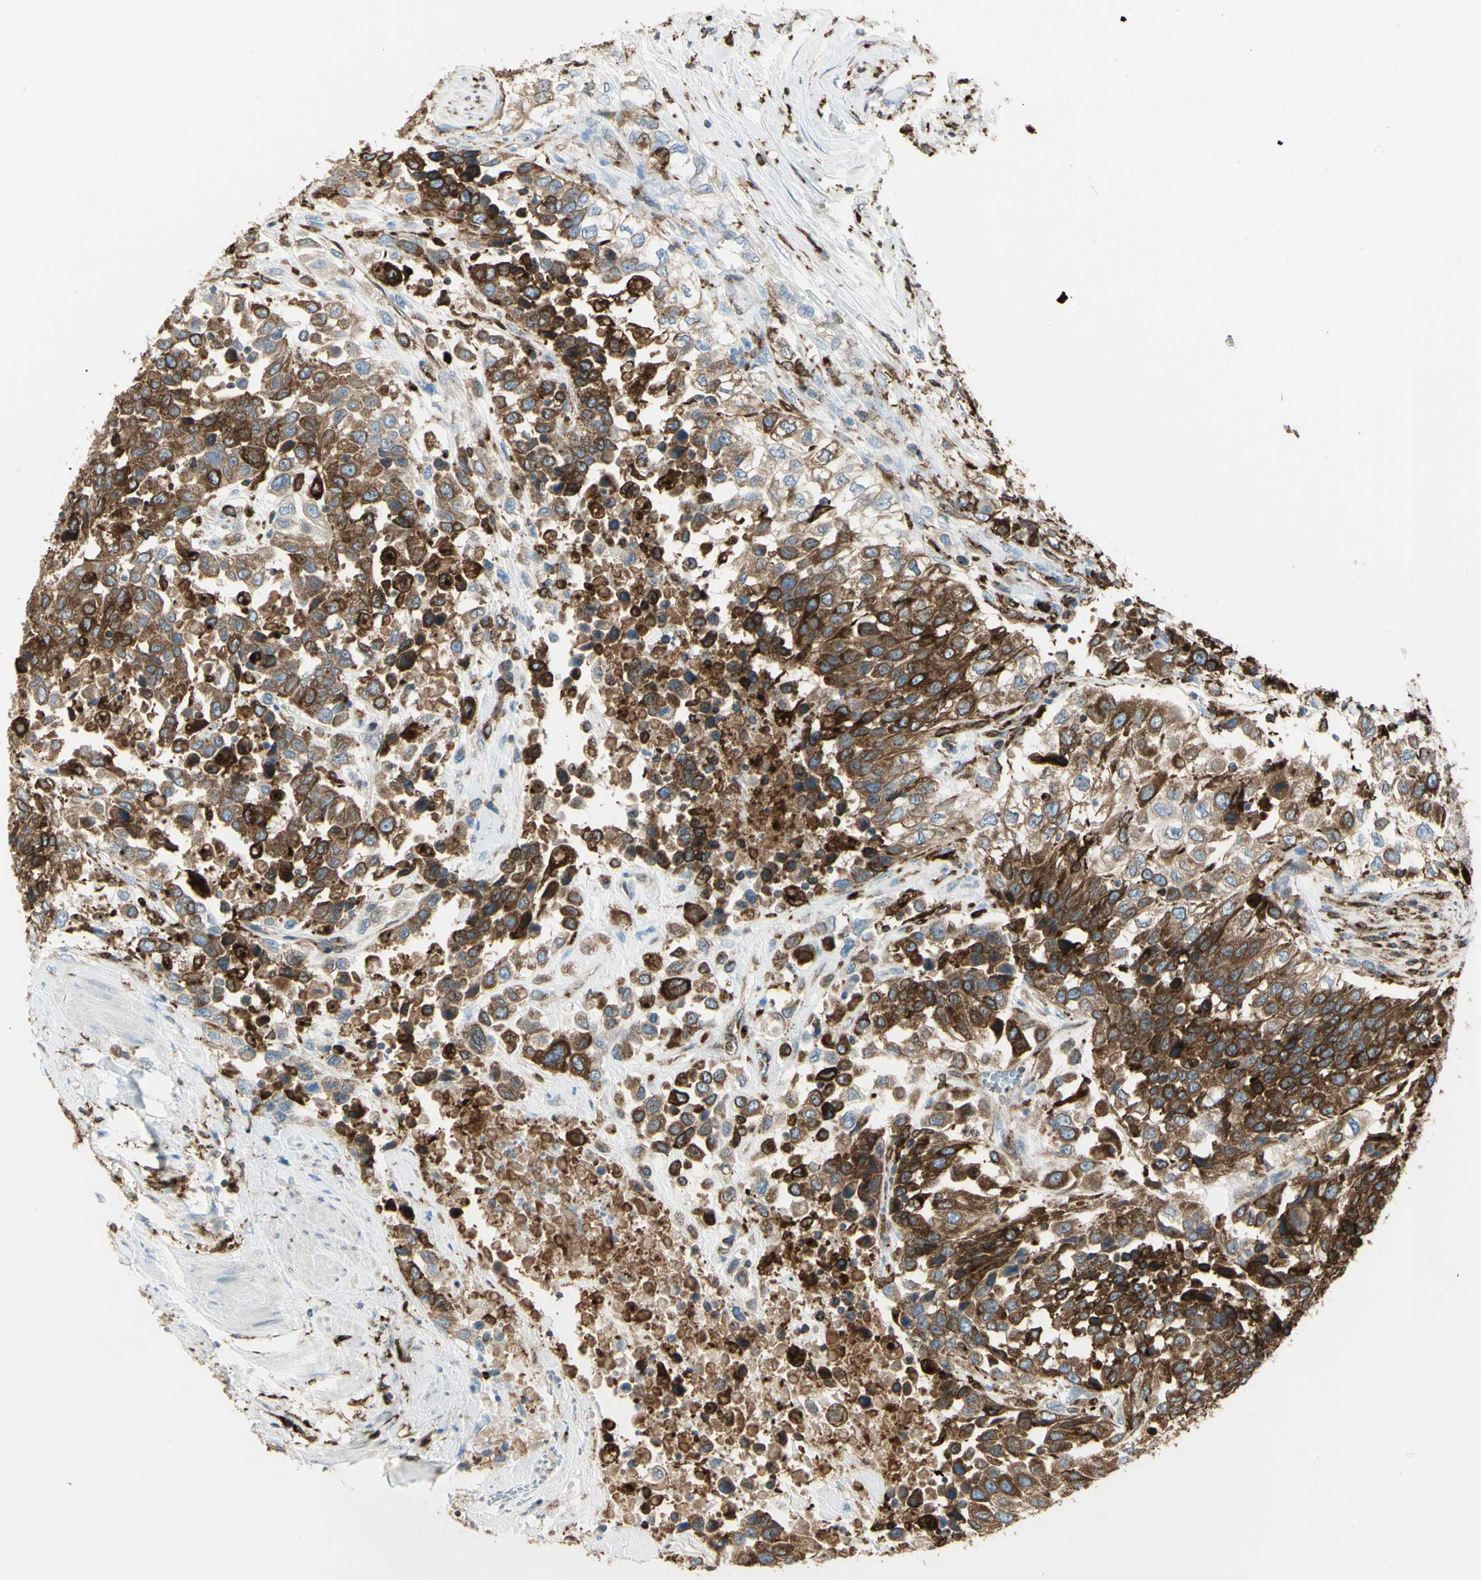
{"staining": {"intensity": "strong", "quantity": ">75%", "location": "cytoplasmic/membranous"}, "tissue": "urothelial cancer", "cell_type": "Tumor cells", "image_type": "cancer", "snomed": [{"axis": "morphology", "description": "Urothelial carcinoma, High grade"}, {"axis": "topography", "description": "Urinary bladder"}], "caption": "Brown immunohistochemical staining in human urothelial carcinoma (high-grade) demonstrates strong cytoplasmic/membranous positivity in about >75% of tumor cells.", "gene": "CD74", "patient": {"sex": "female", "age": 80}}